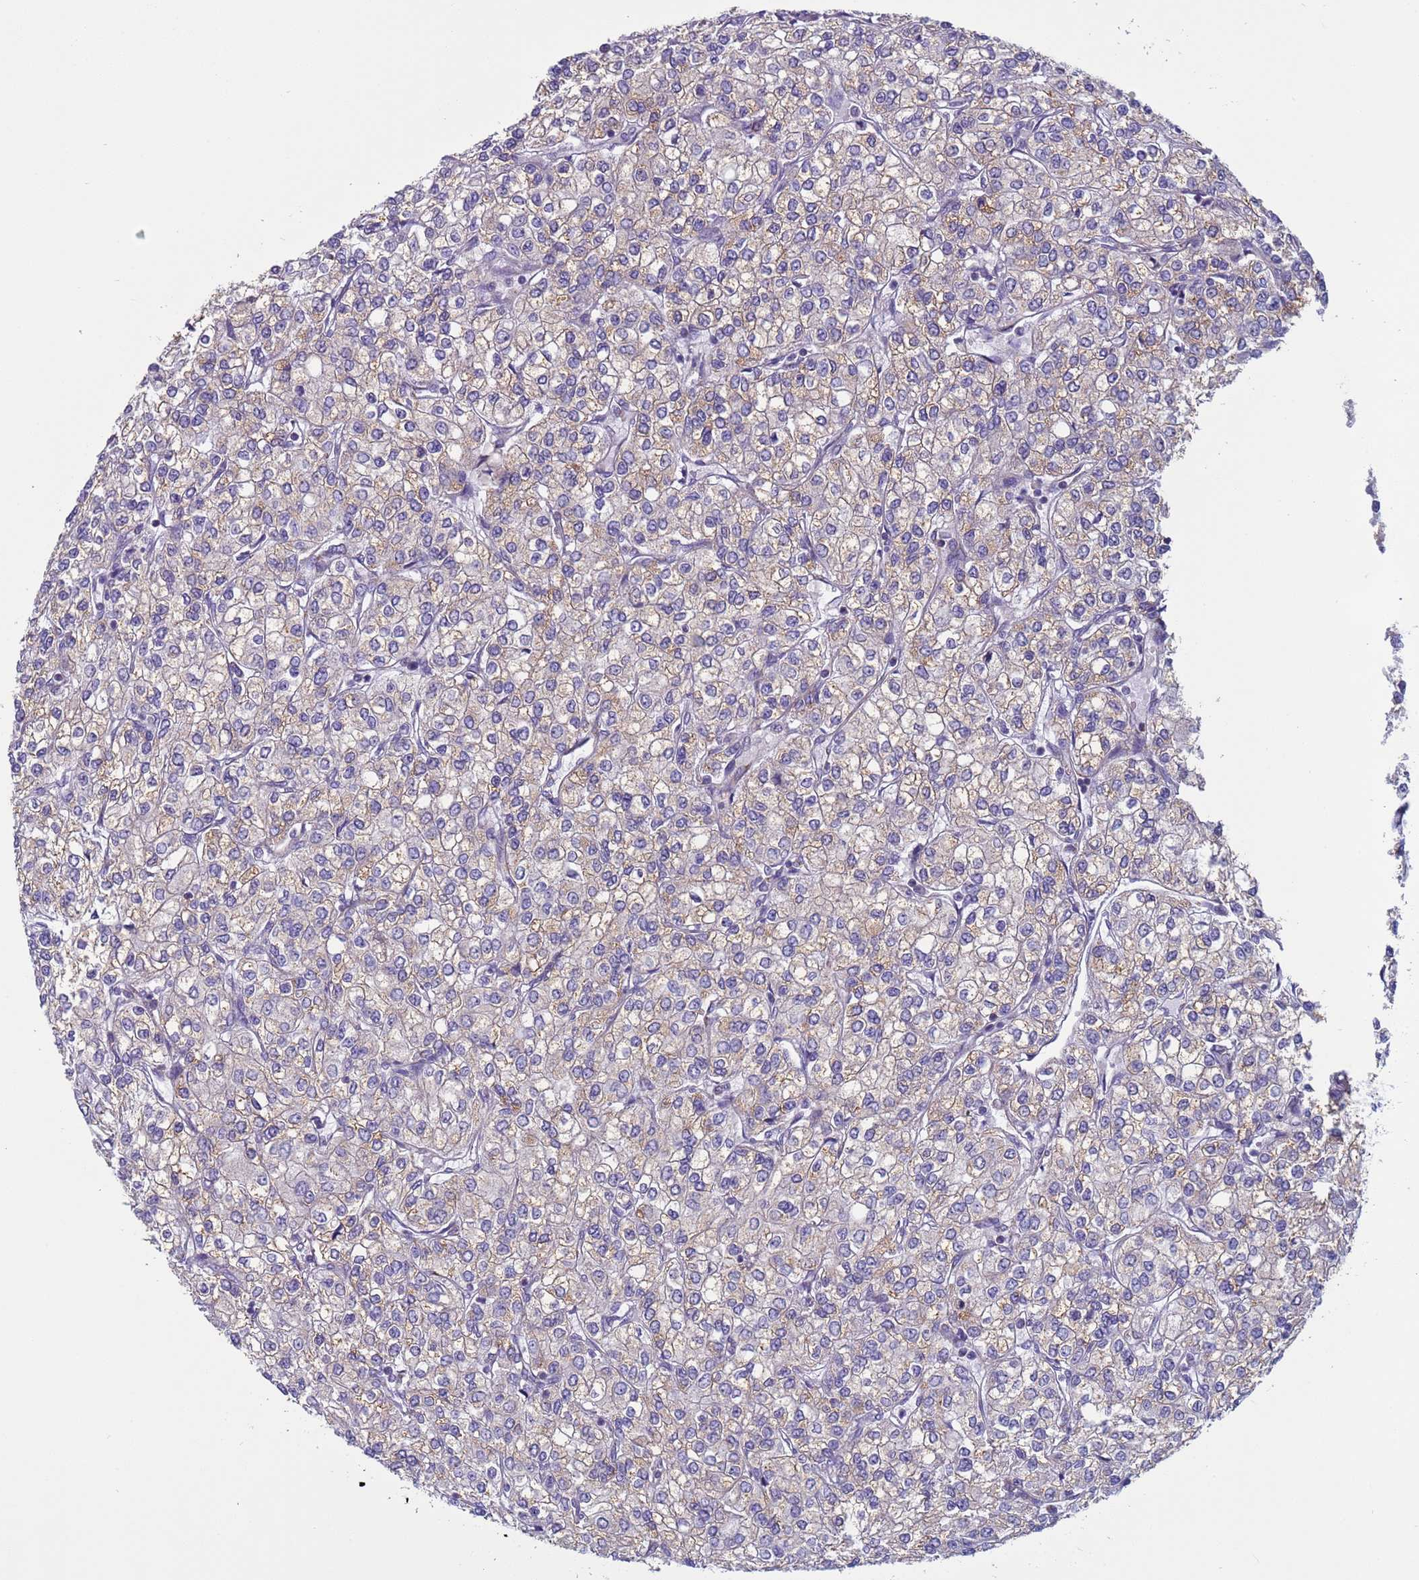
{"staining": {"intensity": "weak", "quantity": "25%-75%", "location": "cytoplasmic/membranous"}, "tissue": "renal cancer", "cell_type": "Tumor cells", "image_type": "cancer", "snomed": [{"axis": "morphology", "description": "Adenocarcinoma, NOS"}, {"axis": "topography", "description": "Kidney"}], "caption": "Weak cytoplasmic/membranous protein positivity is appreciated in approximately 25%-75% of tumor cells in renal cancer (adenocarcinoma).", "gene": "NCALD", "patient": {"sex": "male", "age": 80}}